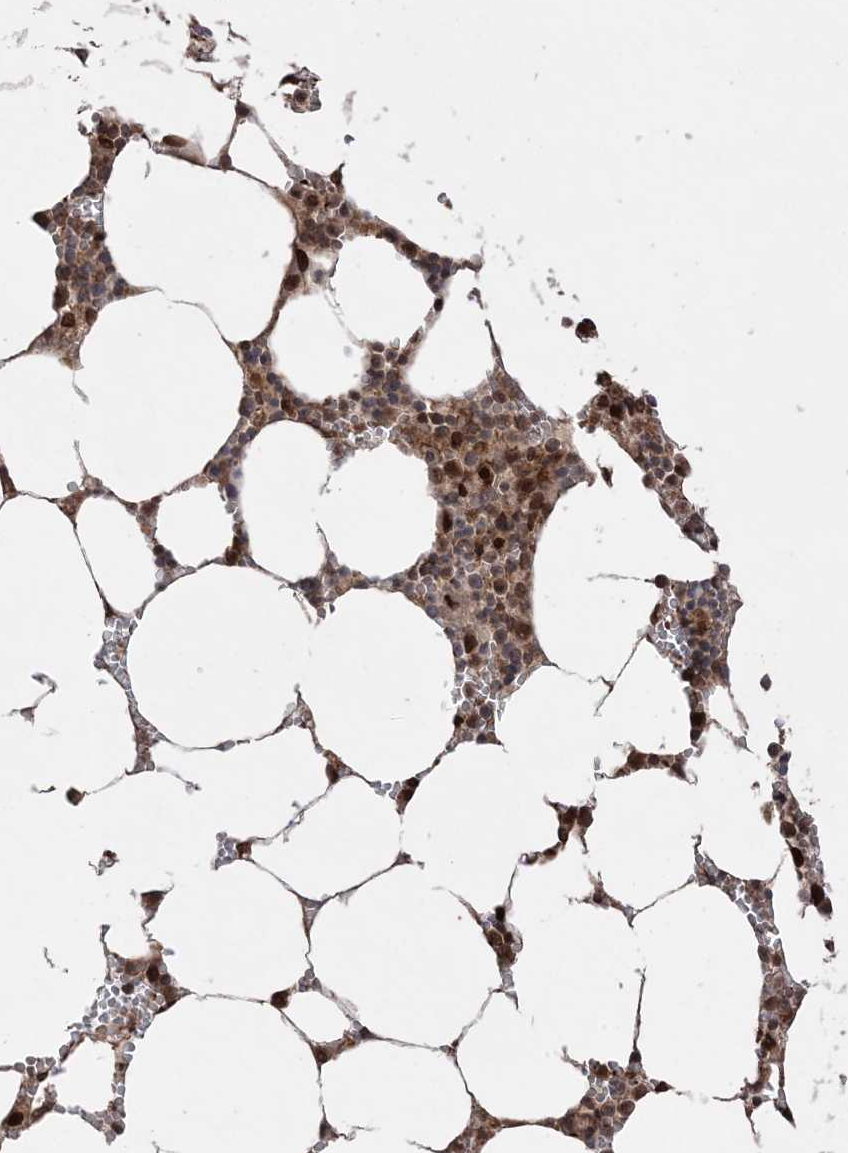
{"staining": {"intensity": "moderate", "quantity": "25%-75%", "location": "cytoplasmic/membranous,nuclear"}, "tissue": "bone marrow", "cell_type": "Hematopoietic cells", "image_type": "normal", "snomed": [{"axis": "morphology", "description": "Normal tissue, NOS"}, {"axis": "topography", "description": "Bone marrow"}], "caption": "High-power microscopy captured an immunohistochemistry image of normal bone marrow, revealing moderate cytoplasmic/membranous,nuclear expression in approximately 25%-75% of hematopoietic cells. (DAB IHC, brown staining for protein, blue staining for nuclei).", "gene": "ETAA1", "patient": {"sex": "male", "age": 70}}